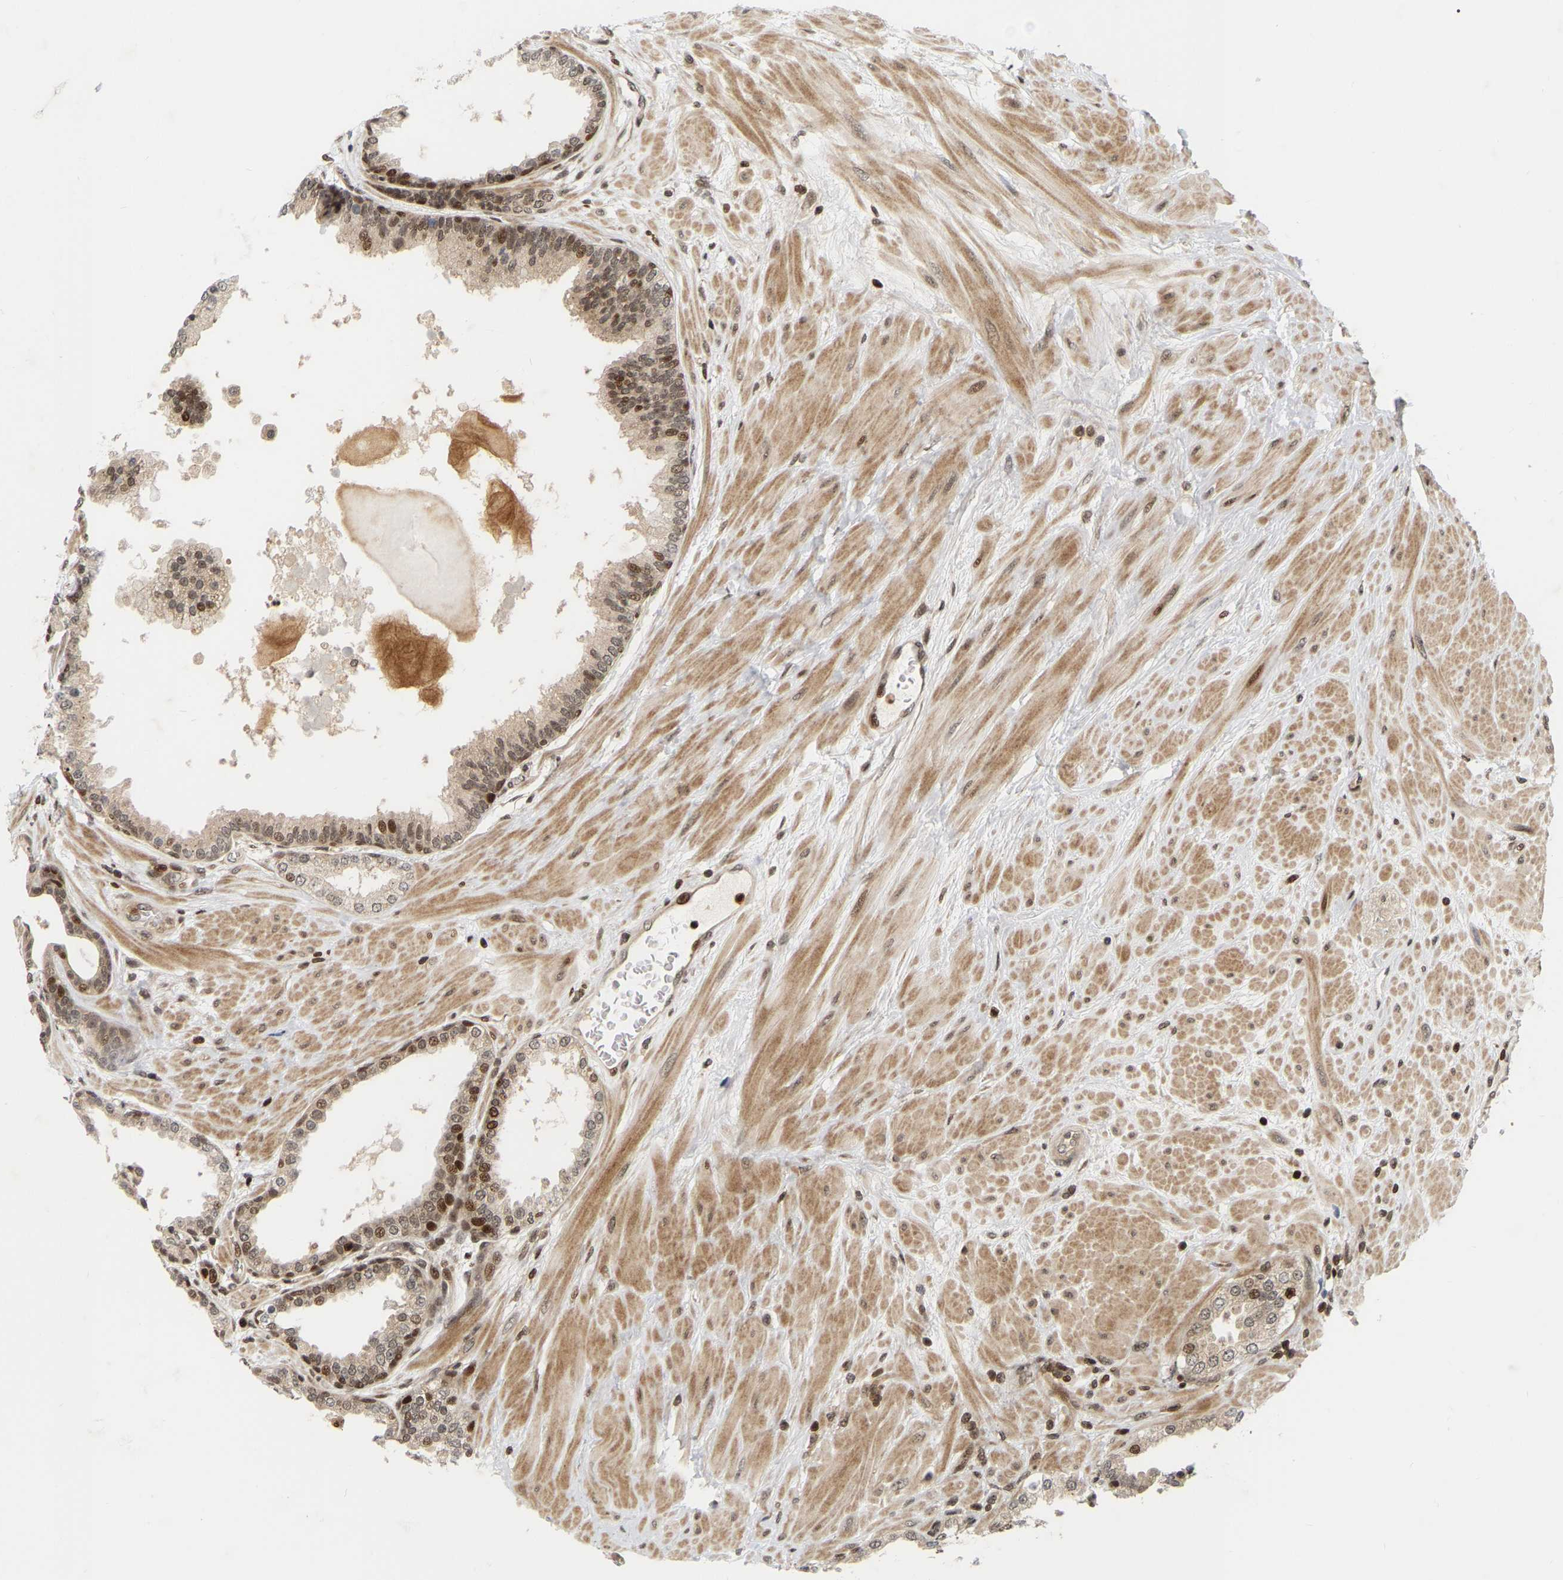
{"staining": {"intensity": "moderate", "quantity": "25%-75%", "location": "nuclear"}, "tissue": "prostate", "cell_type": "Glandular cells", "image_type": "normal", "snomed": [{"axis": "morphology", "description": "Normal tissue, NOS"}, {"axis": "topography", "description": "Prostate"}], "caption": "Glandular cells exhibit medium levels of moderate nuclear staining in about 25%-75% of cells in normal human prostate. Immunohistochemistry stains the protein of interest in brown and the nuclei are stained blue.", "gene": "NFE2L2", "patient": {"sex": "male", "age": 51}}